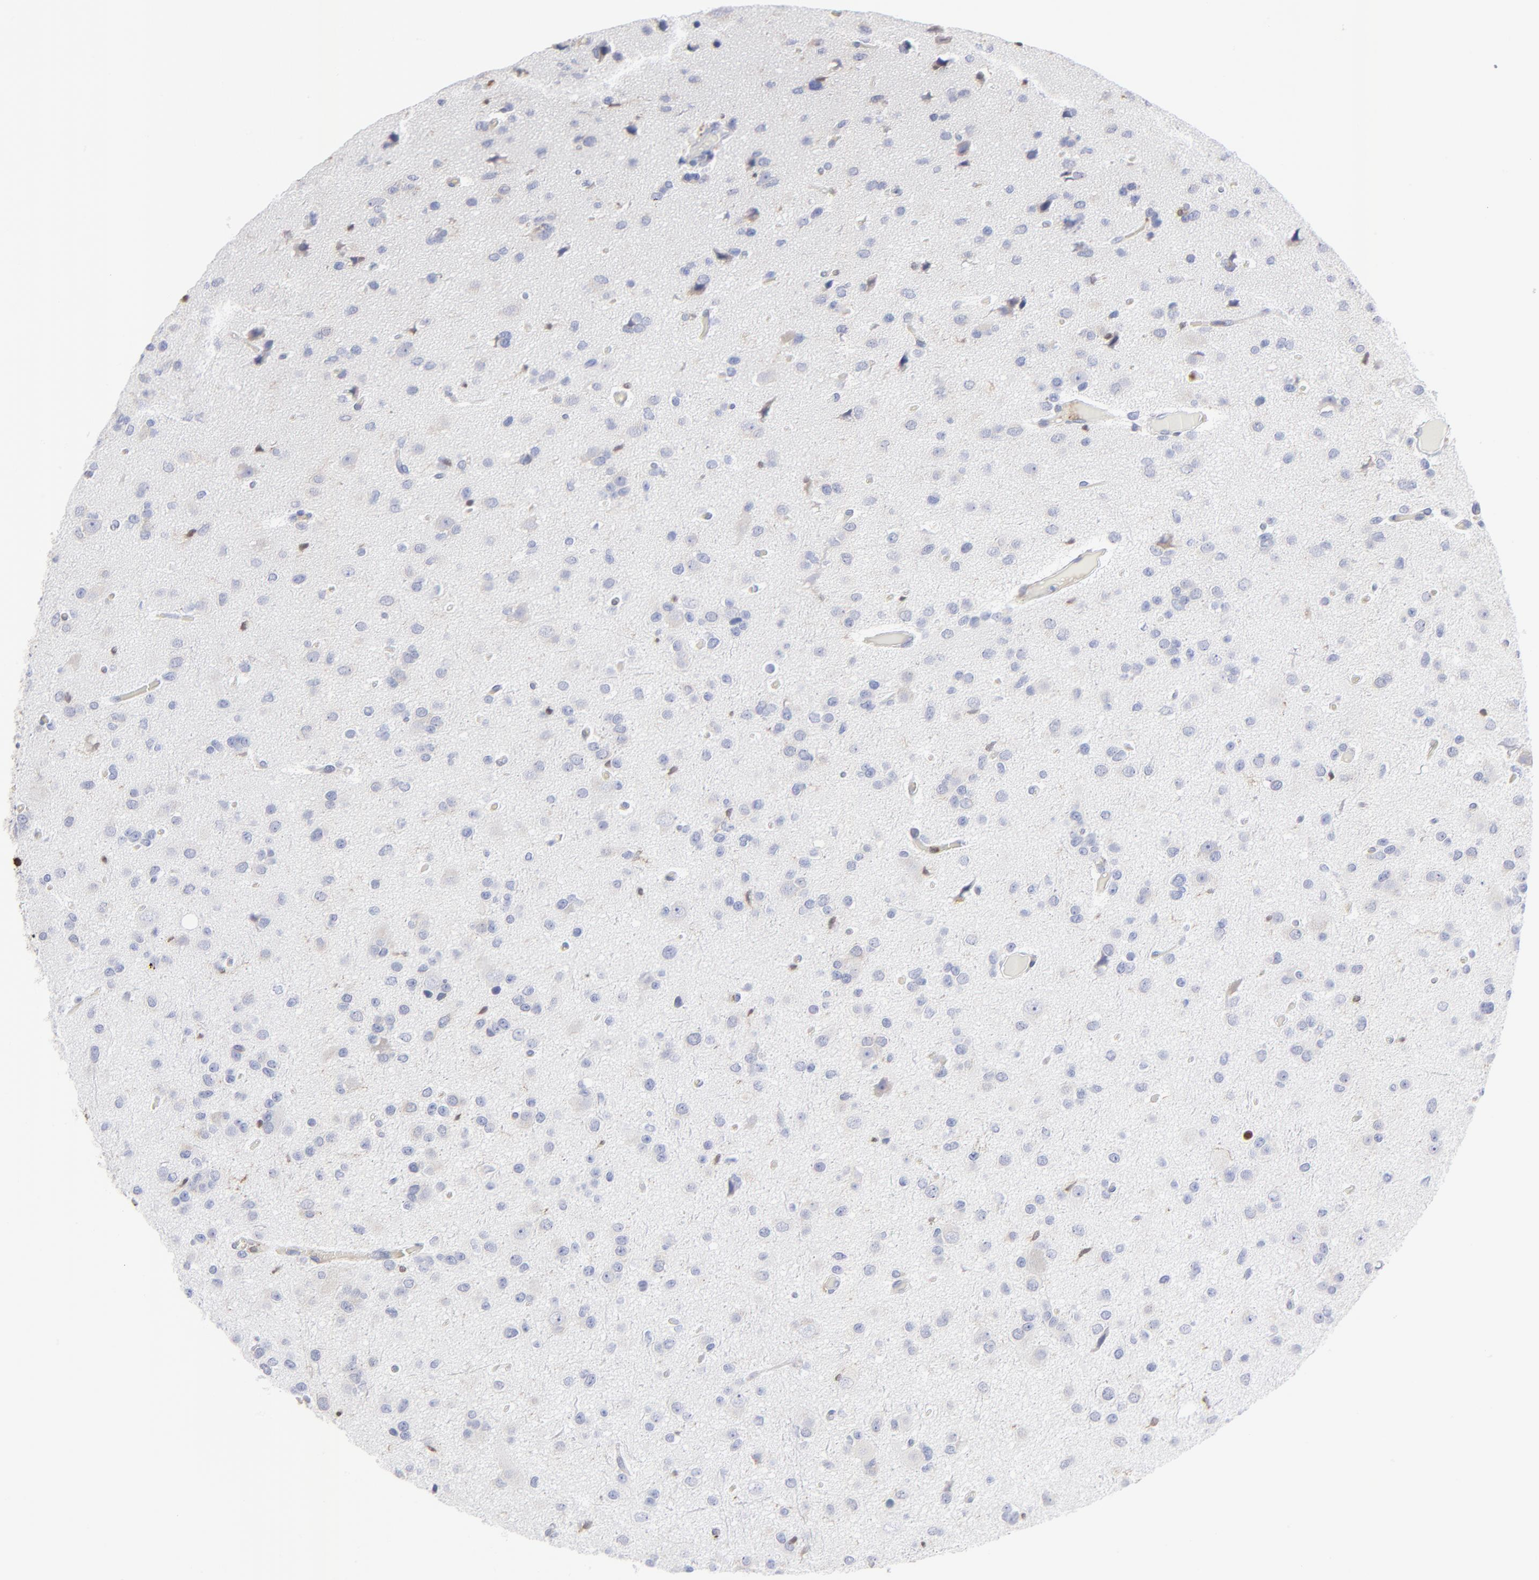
{"staining": {"intensity": "negative", "quantity": "none", "location": "none"}, "tissue": "glioma", "cell_type": "Tumor cells", "image_type": "cancer", "snomed": [{"axis": "morphology", "description": "Glioma, malignant, Low grade"}, {"axis": "topography", "description": "Brain"}], "caption": "Image shows no protein expression in tumor cells of malignant glioma (low-grade) tissue.", "gene": "TBXT", "patient": {"sex": "male", "age": 42}}